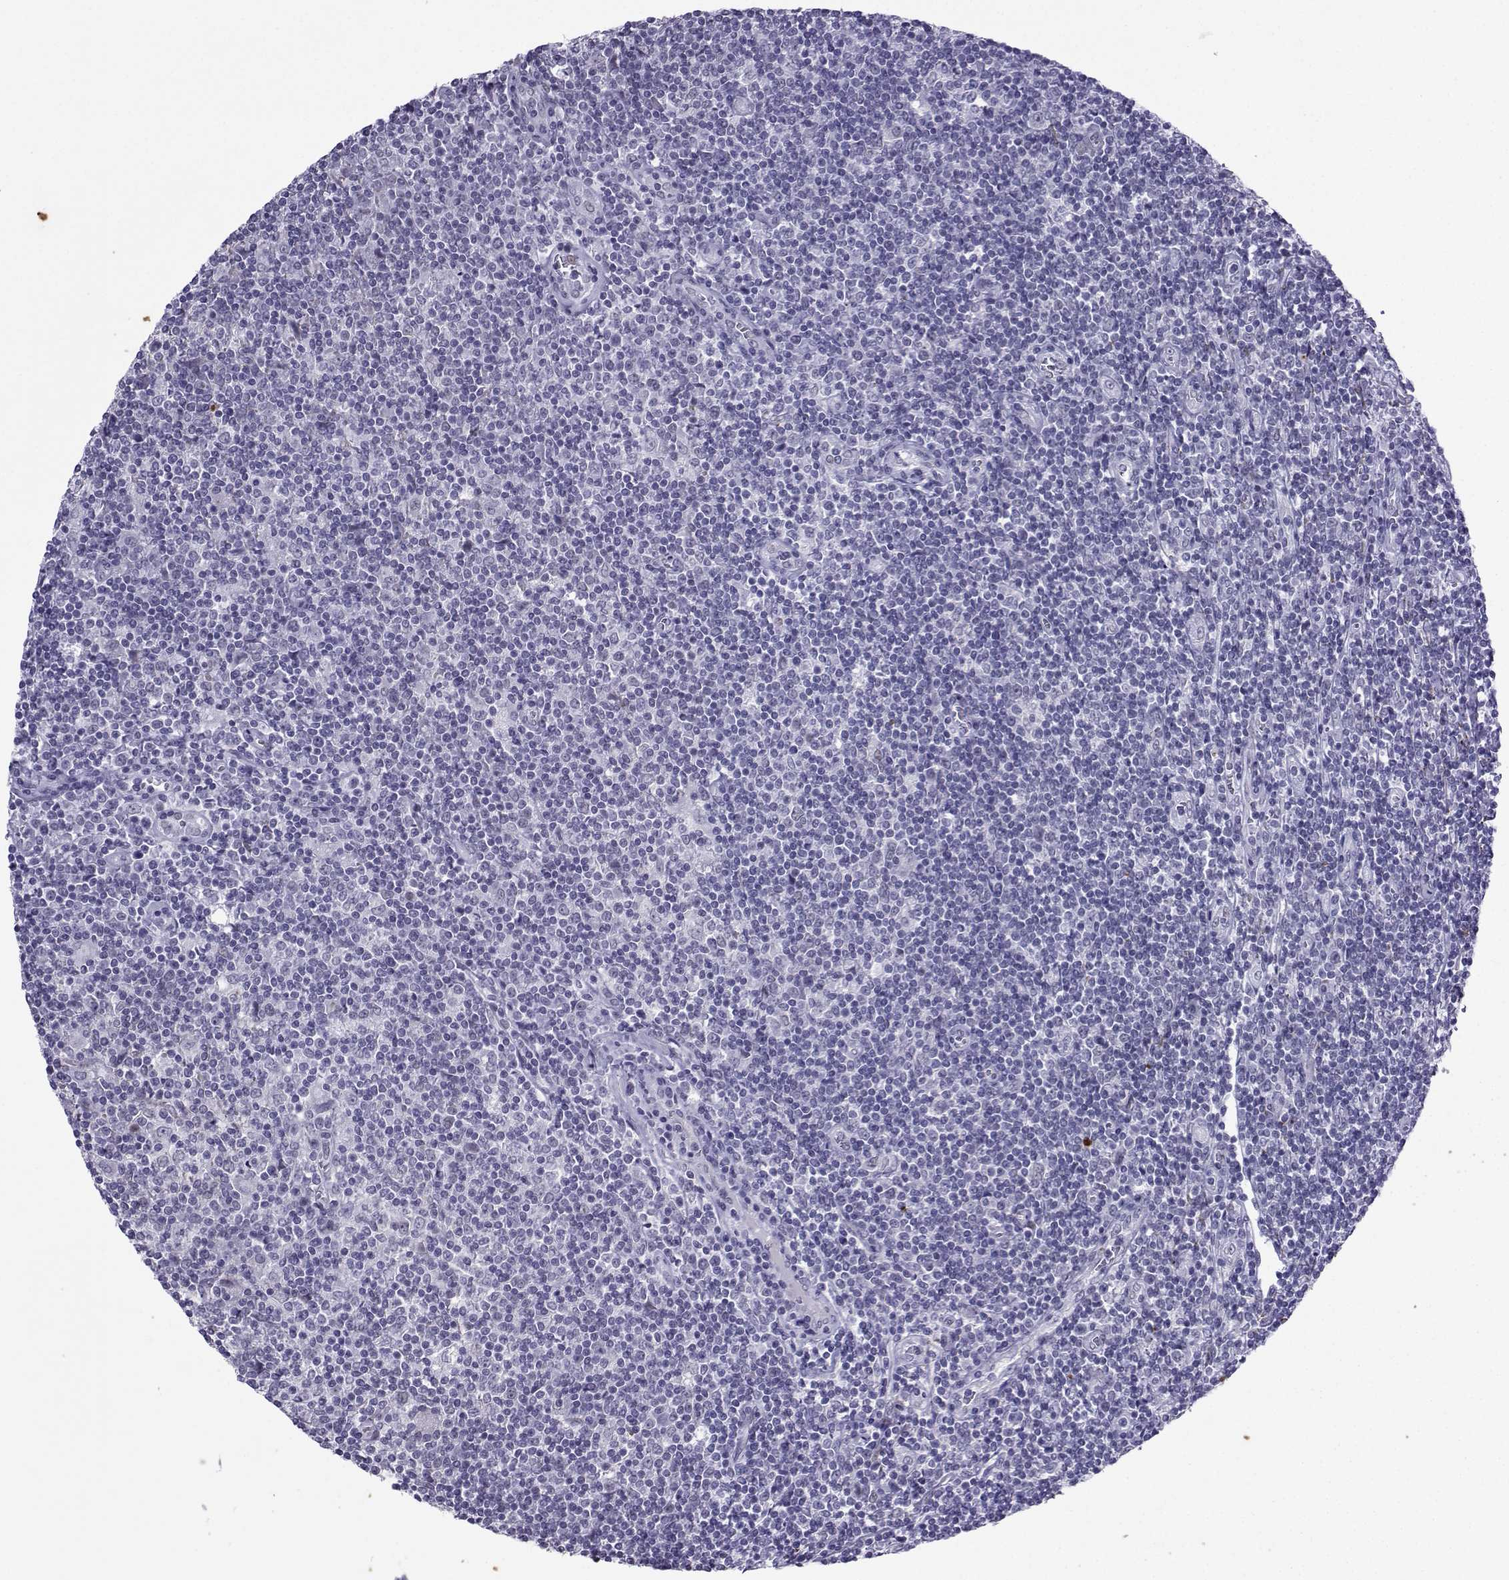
{"staining": {"intensity": "negative", "quantity": "none", "location": "none"}, "tissue": "lymphoma", "cell_type": "Tumor cells", "image_type": "cancer", "snomed": [{"axis": "morphology", "description": "Hodgkin's disease, NOS"}, {"axis": "topography", "description": "Lymph node"}], "caption": "Tumor cells are negative for brown protein staining in Hodgkin's disease.", "gene": "LORICRIN", "patient": {"sex": "male", "age": 40}}